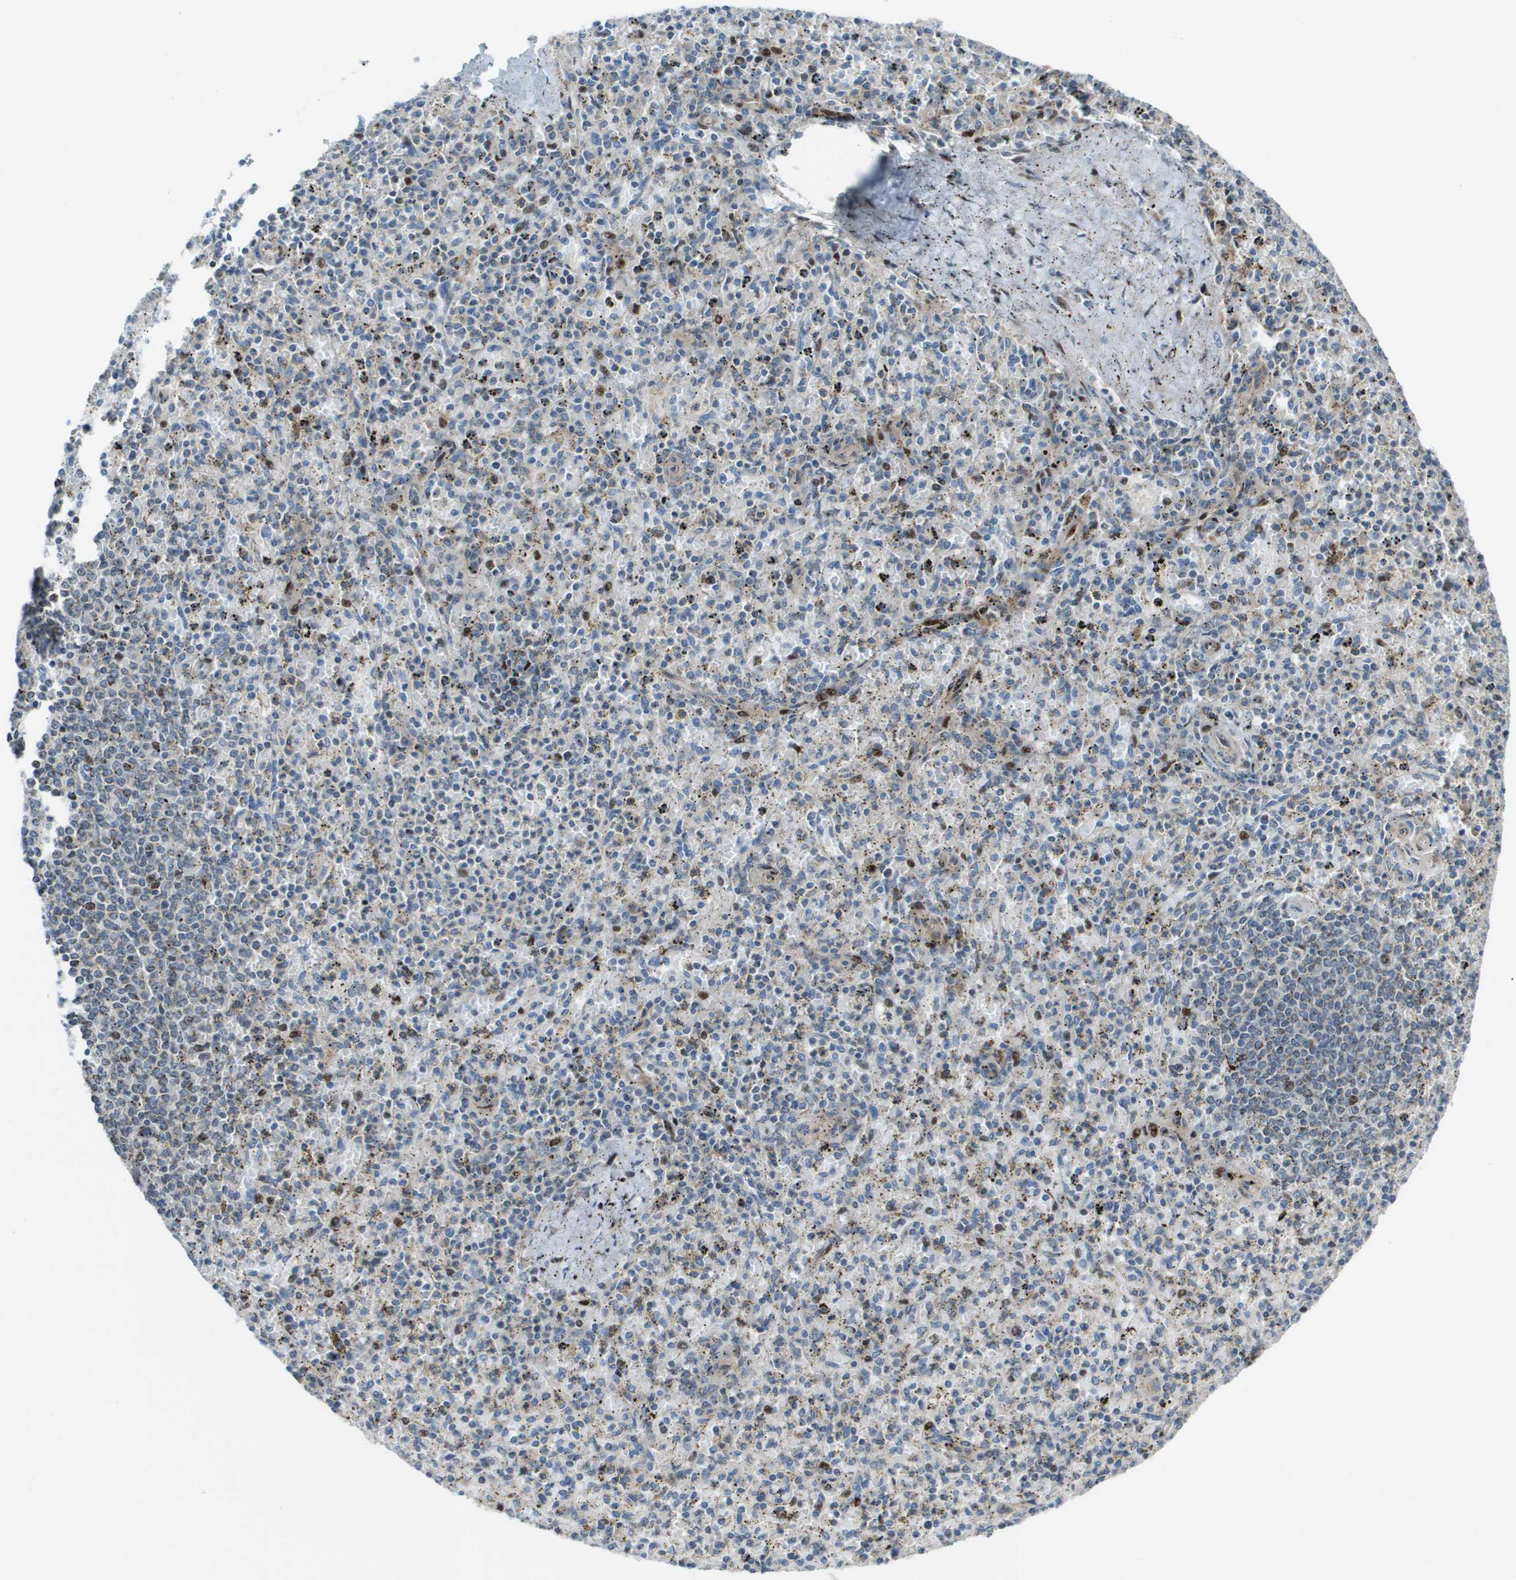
{"staining": {"intensity": "weak", "quantity": "<25%", "location": "cytoplasmic/membranous"}, "tissue": "spleen", "cell_type": "Cells in red pulp", "image_type": "normal", "snomed": [{"axis": "morphology", "description": "Normal tissue, NOS"}, {"axis": "topography", "description": "Spleen"}], "caption": "High magnification brightfield microscopy of benign spleen stained with DAB (3,3'-diaminobenzidine) (brown) and counterstained with hematoxylin (blue): cells in red pulp show no significant expression. (DAB (3,3'-diaminobenzidine) immunohistochemistry (IHC), high magnification).", "gene": "MGAT3", "patient": {"sex": "male", "age": 72}}